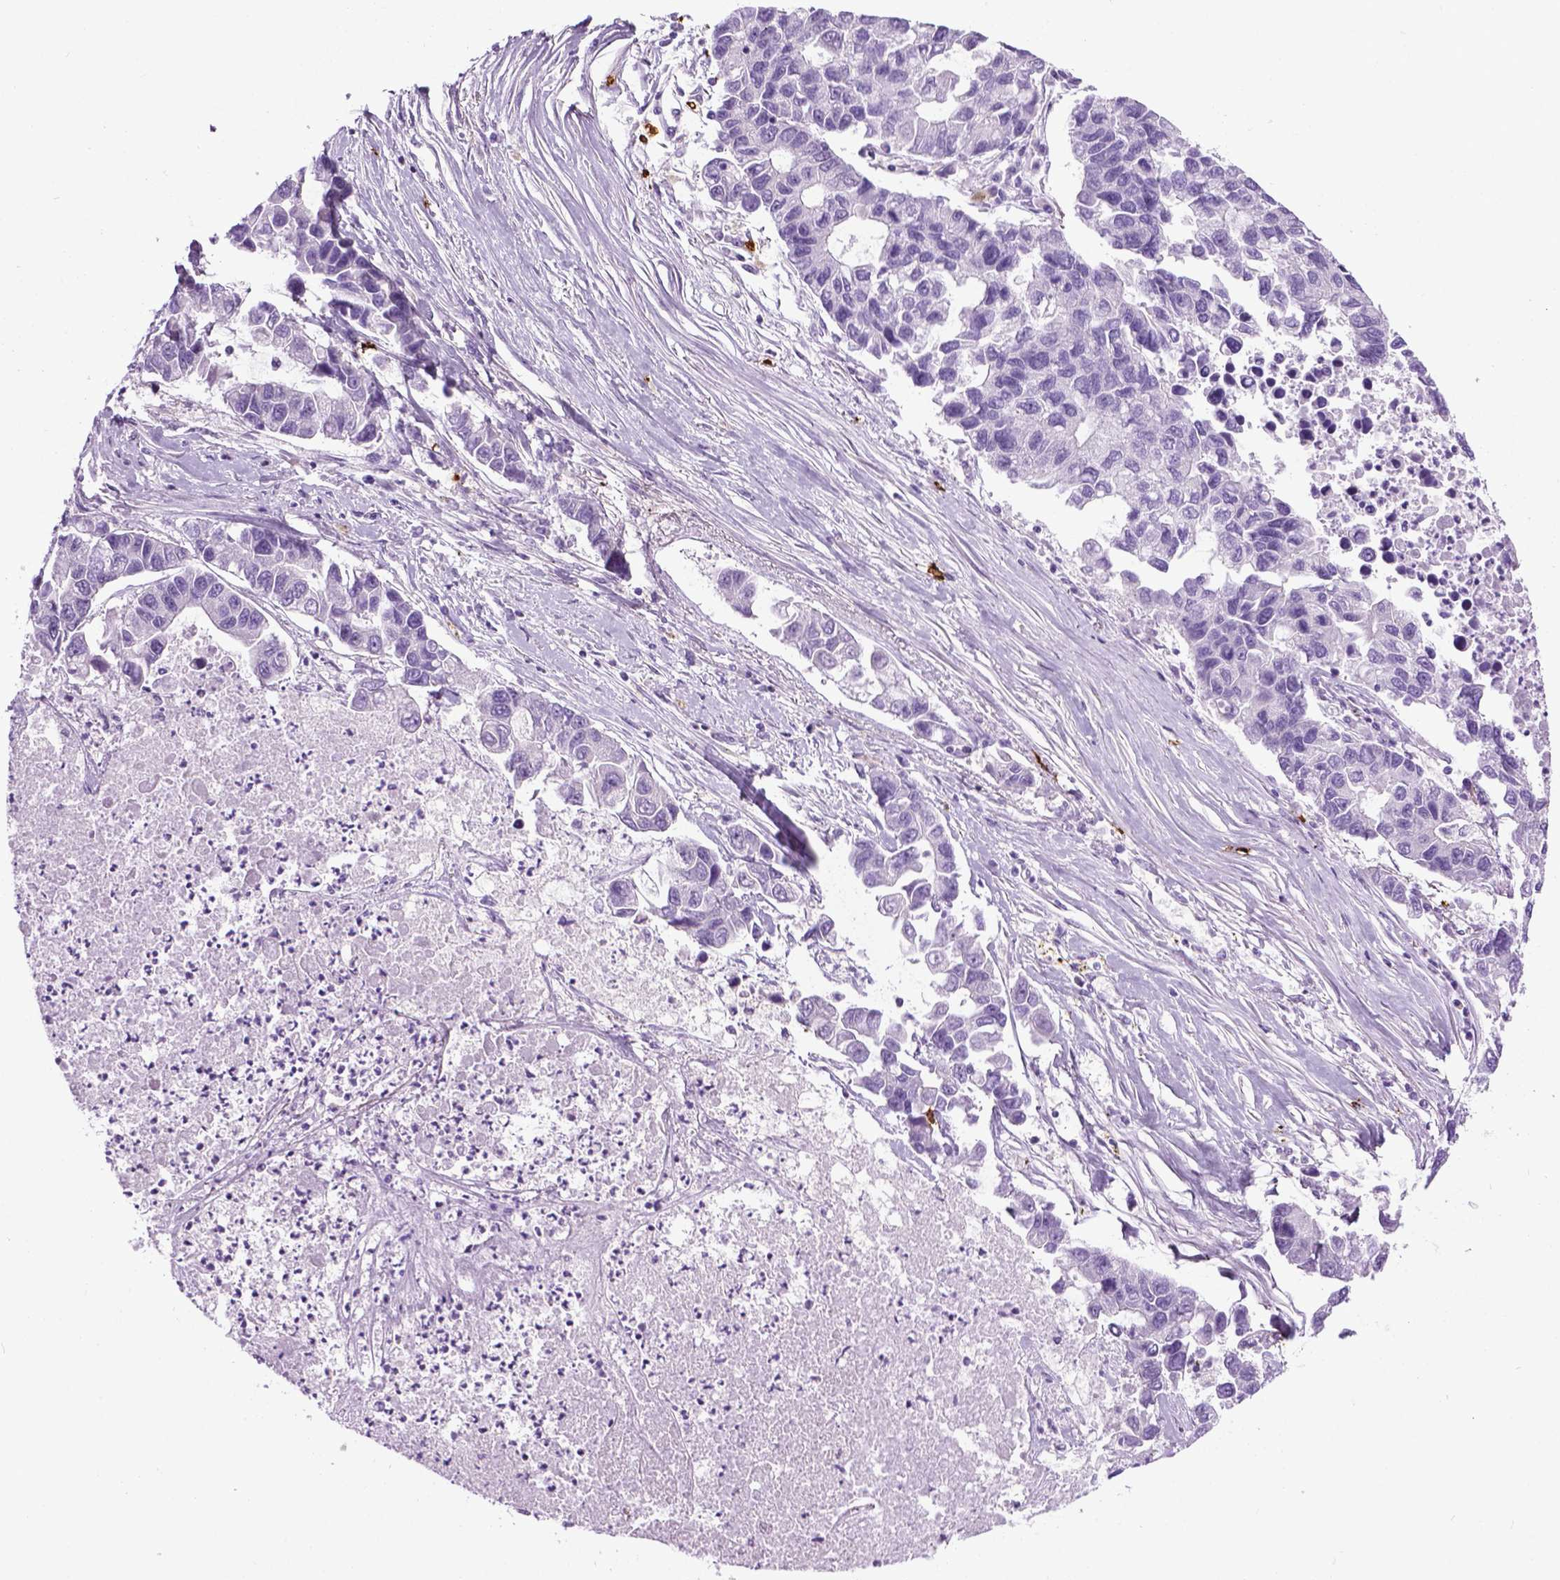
{"staining": {"intensity": "negative", "quantity": "none", "location": "none"}, "tissue": "lung cancer", "cell_type": "Tumor cells", "image_type": "cancer", "snomed": [{"axis": "morphology", "description": "Adenocarcinoma, NOS"}, {"axis": "topography", "description": "Bronchus"}, {"axis": "topography", "description": "Lung"}], "caption": "IHC micrograph of lung cancer (adenocarcinoma) stained for a protein (brown), which reveals no positivity in tumor cells. (Brightfield microscopy of DAB (3,3'-diaminobenzidine) IHC at high magnification).", "gene": "SPECC1L", "patient": {"sex": "female", "age": 51}}